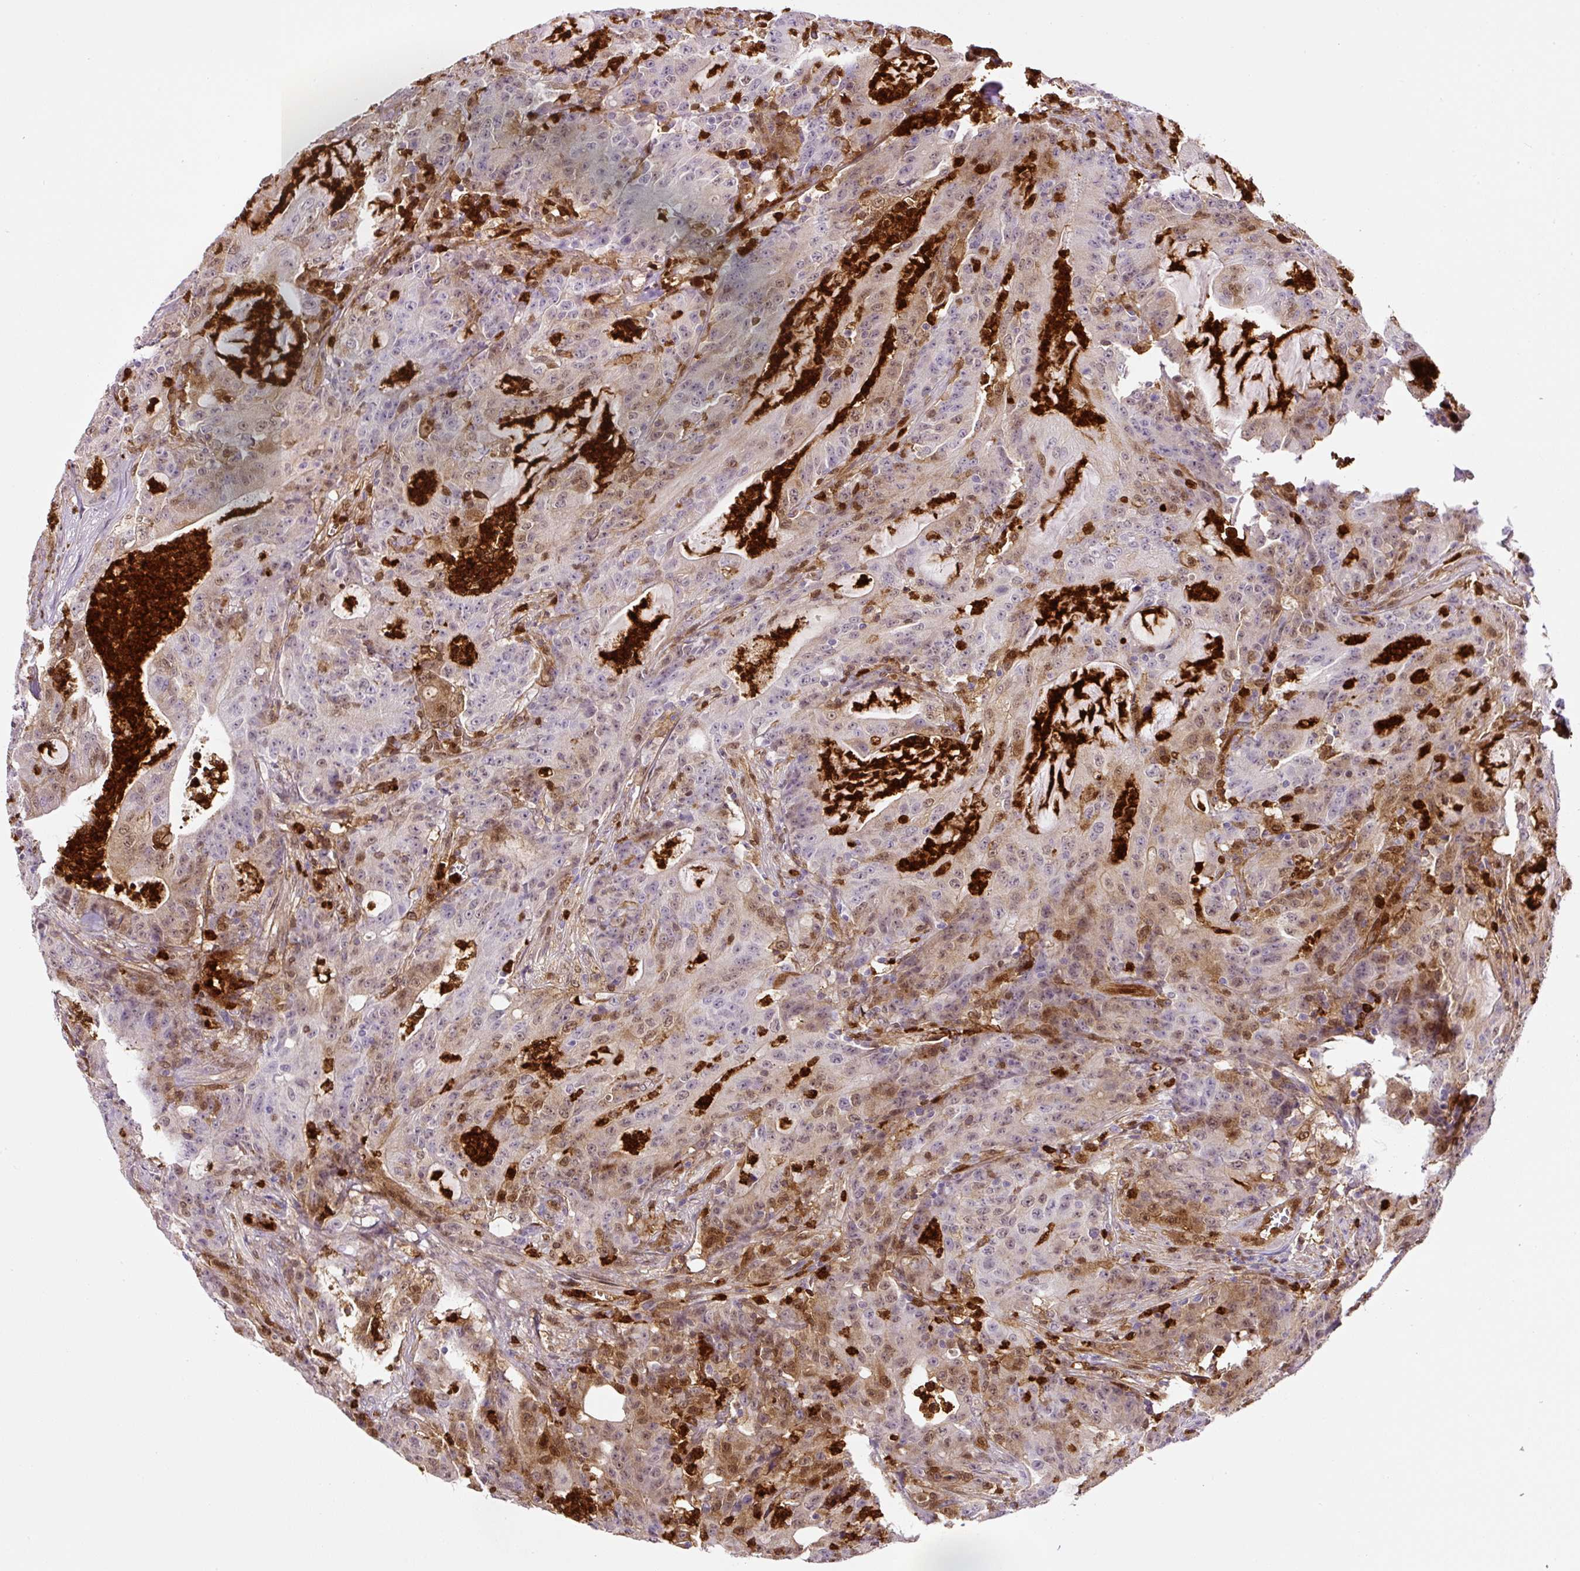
{"staining": {"intensity": "weak", "quantity": "25%-75%", "location": "cytoplasmic/membranous,nuclear"}, "tissue": "colorectal cancer", "cell_type": "Tumor cells", "image_type": "cancer", "snomed": [{"axis": "morphology", "description": "Adenocarcinoma, NOS"}, {"axis": "topography", "description": "Colon"}], "caption": "Human colorectal adenocarcinoma stained with a brown dye exhibits weak cytoplasmic/membranous and nuclear positive positivity in about 25%-75% of tumor cells.", "gene": "ANXA1", "patient": {"sex": "male", "age": 83}}